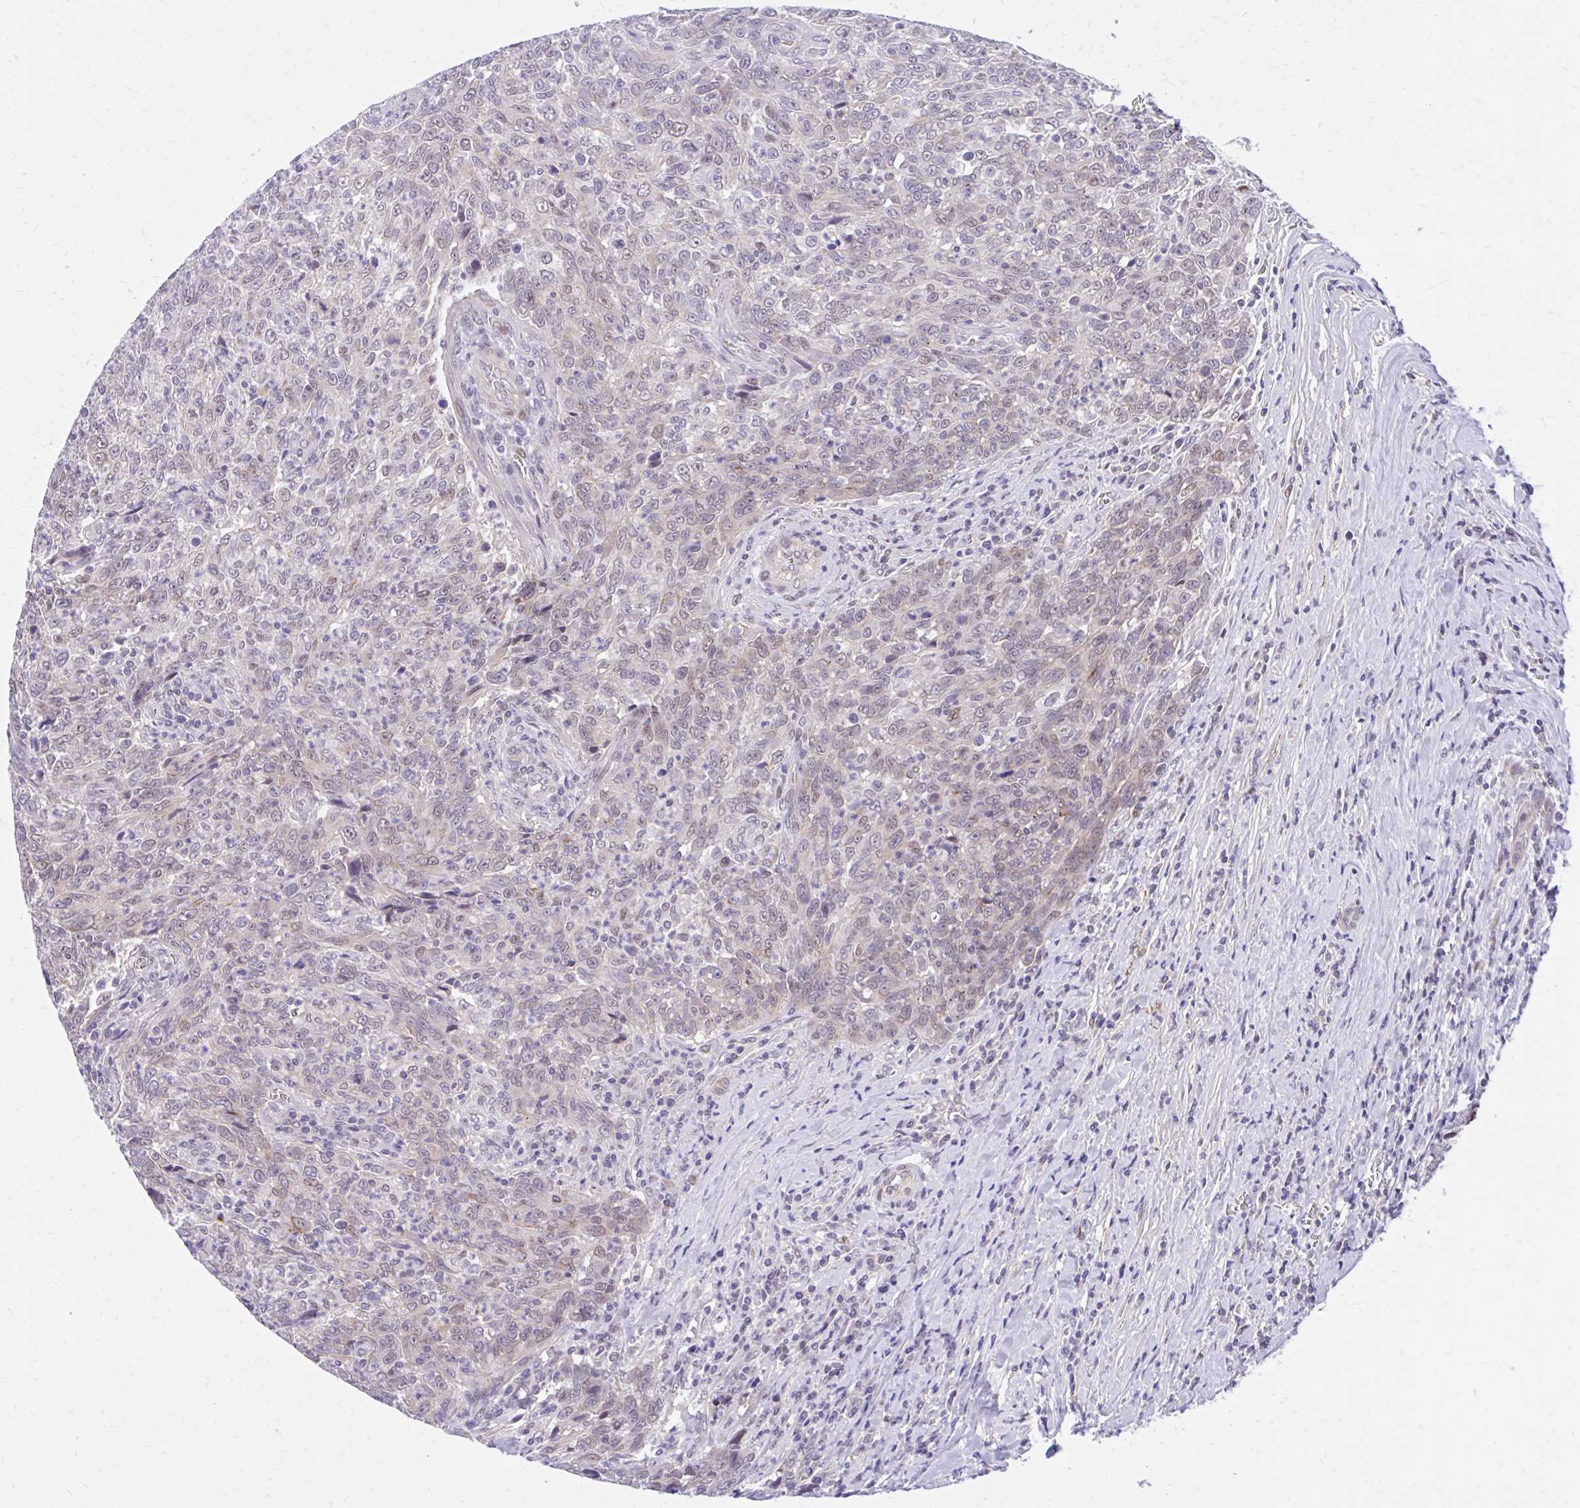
{"staining": {"intensity": "weak", "quantity": "25%-75%", "location": "nuclear"}, "tissue": "breast cancer", "cell_type": "Tumor cells", "image_type": "cancer", "snomed": [{"axis": "morphology", "description": "Duct carcinoma"}, {"axis": "topography", "description": "Breast"}], "caption": "The immunohistochemical stain labels weak nuclear positivity in tumor cells of intraductal carcinoma (breast) tissue.", "gene": "ZBTB25", "patient": {"sex": "female", "age": 50}}